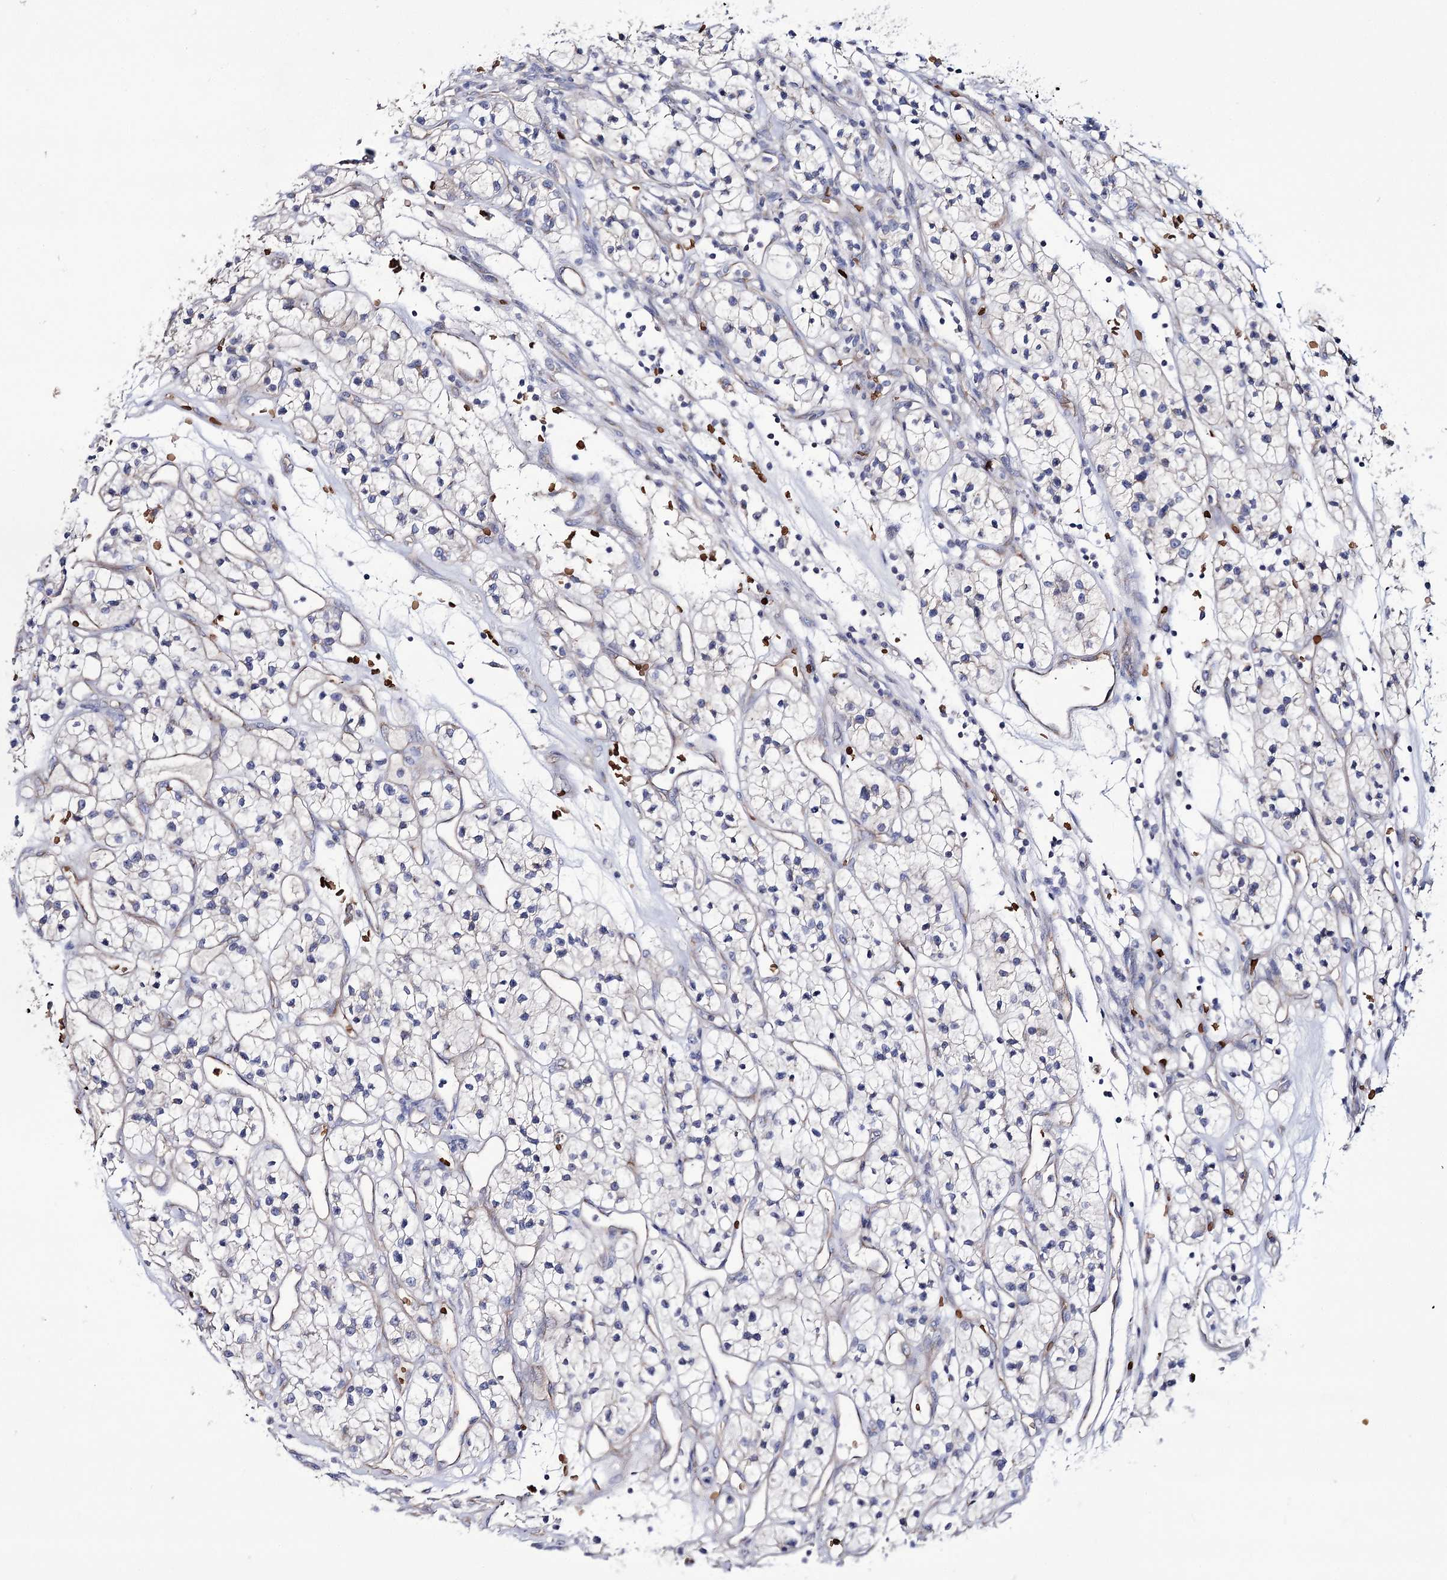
{"staining": {"intensity": "negative", "quantity": "none", "location": "none"}, "tissue": "renal cancer", "cell_type": "Tumor cells", "image_type": "cancer", "snomed": [{"axis": "morphology", "description": "Adenocarcinoma, NOS"}, {"axis": "topography", "description": "Kidney"}], "caption": "This photomicrograph is of renal cancer stained with immunohistochemistry (IHC) to label a protein in brown with the nuclei are counter-stained blue. There is no expression in tumor cells.", "gene": "GBF1", "patient": {"sex": "female", "age": 57}}